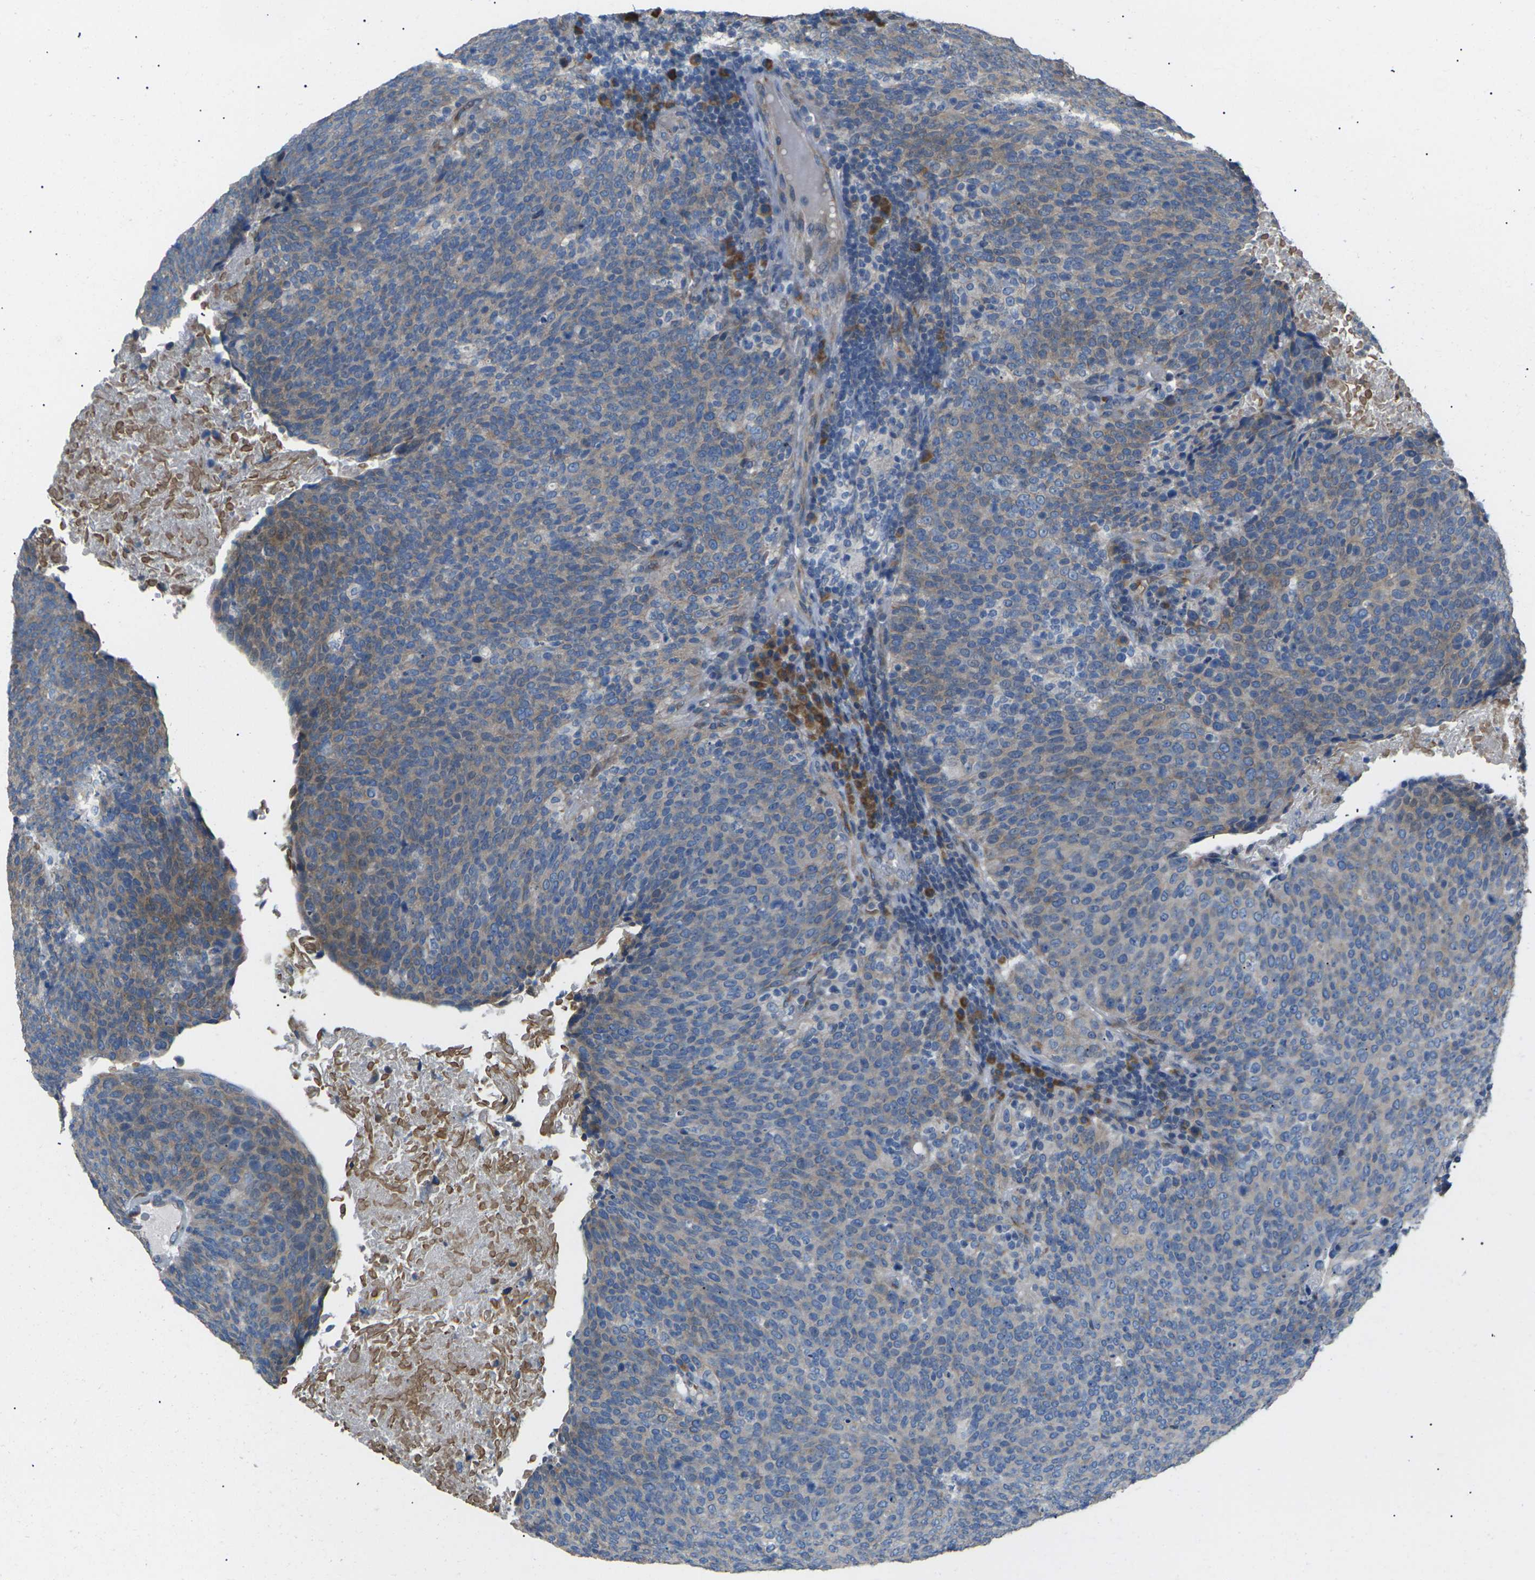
{"staining": {"intensity": "moderate", "quantity": "25%-75%", "location": "cytoplasmic/membranous"}, "tissue": "head and neck cancer", "cell_type": "Tumor cells", "image_type": "cancer", "snomed": [{"axis": "morphology", "description": "Squamous cell carcinoma, NOS"}, {"axis": "morphology", "description": "Squamous cell carcinoma, metastatic, NOS"}, {"axis": "topography", "description": "Lymph node"}, {"axis": "topography", "description": "Head-Neck"}], "caption": "This is a micrograph of IHC staining of head and neck cancer (metastatic squamous cell carcinoma), which shows moderate staining in the cytoplasmic/membranous of tumor cells.", "gene": "KLHDC8B", "patient": {"sex": "male", "age": 62}}